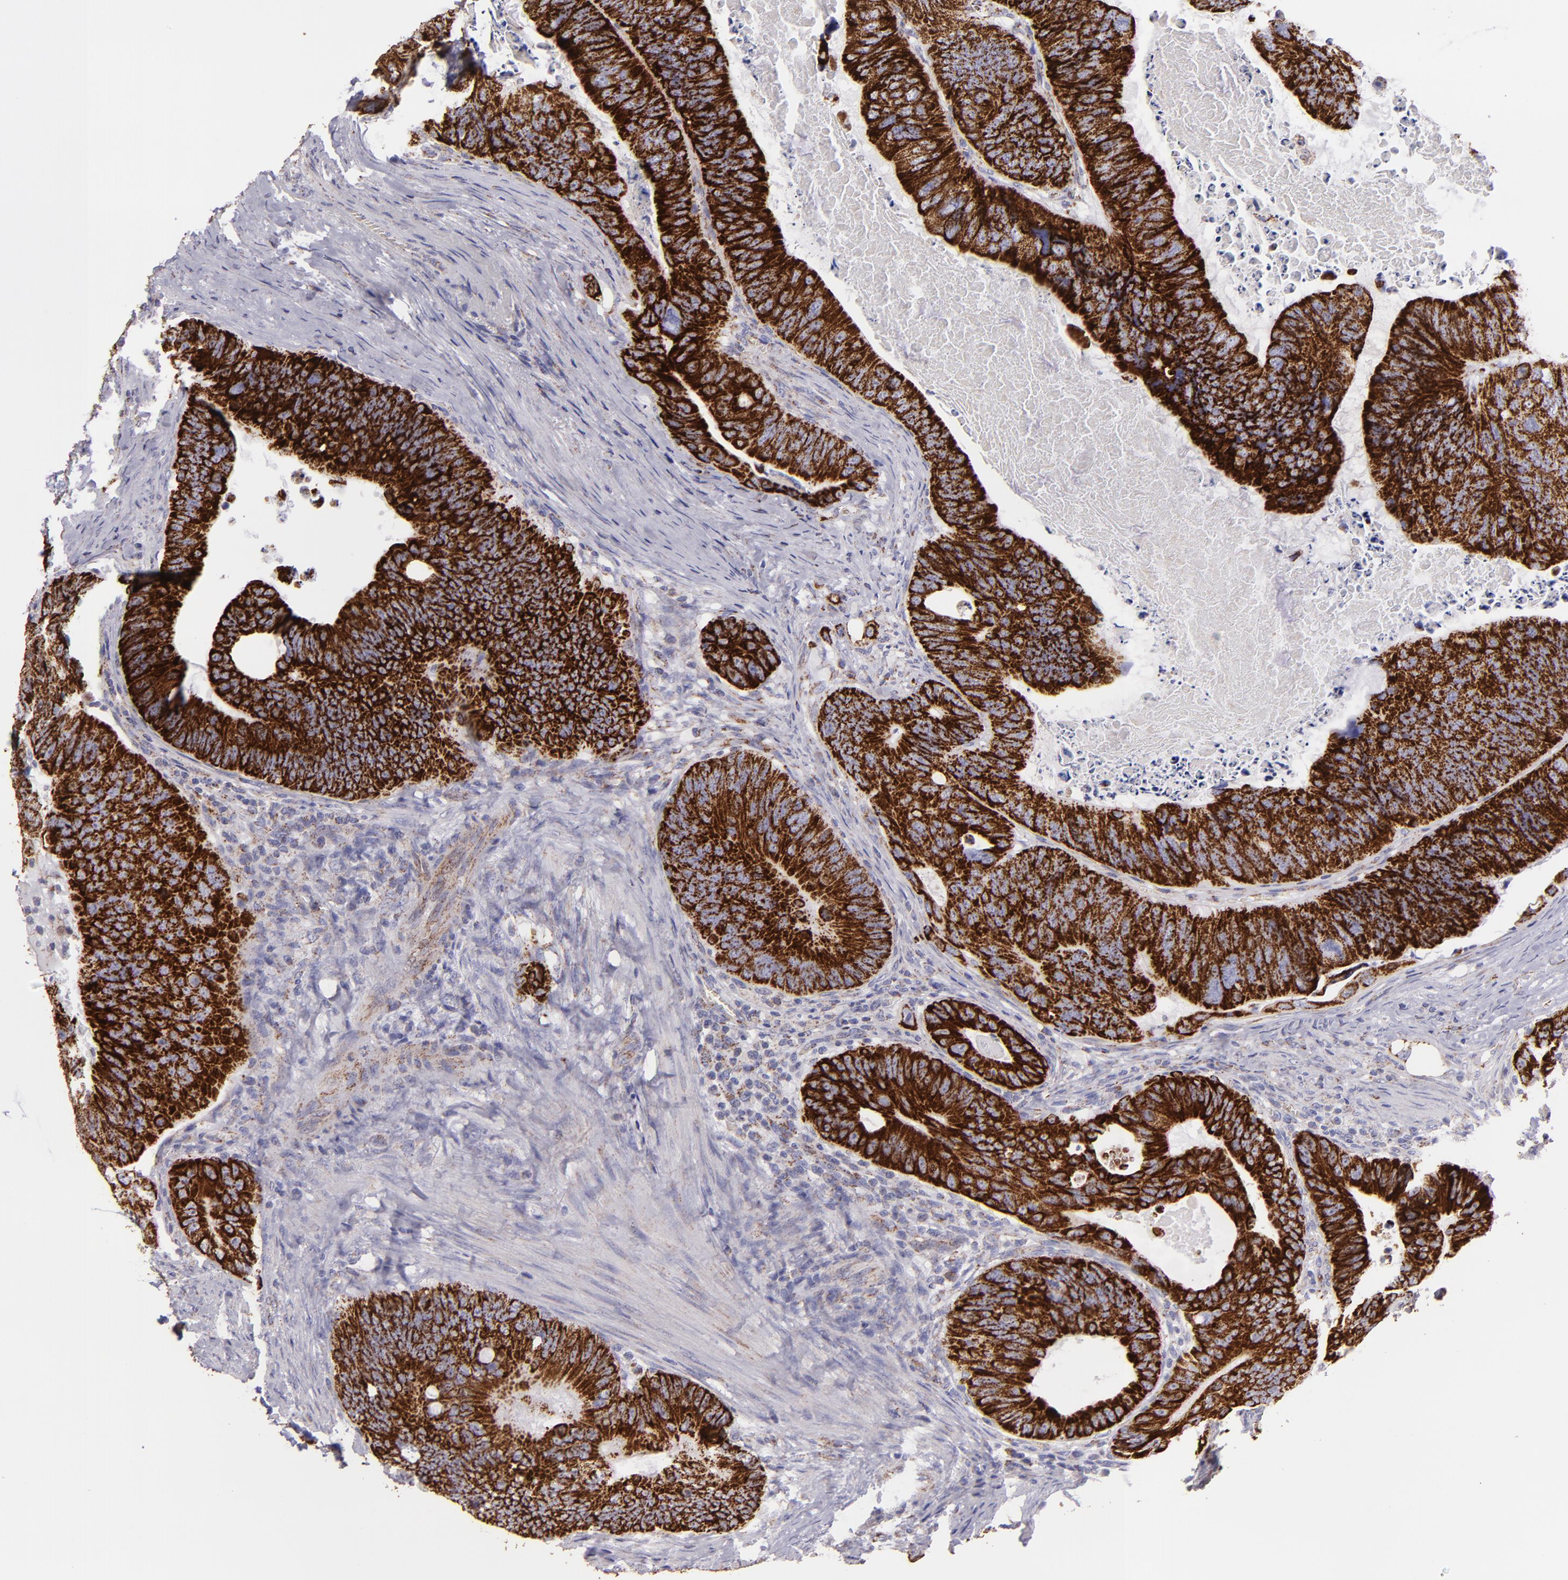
{"staining": {"intensity": "strong", "quantity": ">75%", "location": "cytoplasmic/membranous"}, "tissue": "colorectal cancer", "cell_type": "Tumor cells", "image_type": "cancer", "snomed": [{"axis": "morphology", "description": "Adenocarcinoma, NOS"}, {"axis": "topography", "description": "Colon"}], "caption": "Colorectal adenocarcinoma tissue demonstrates strong cytoplasmic/membranous staining in about >75% of tumor cells", "gene": "HSPD1", "patient": {"sex": "female", "age": 55}}